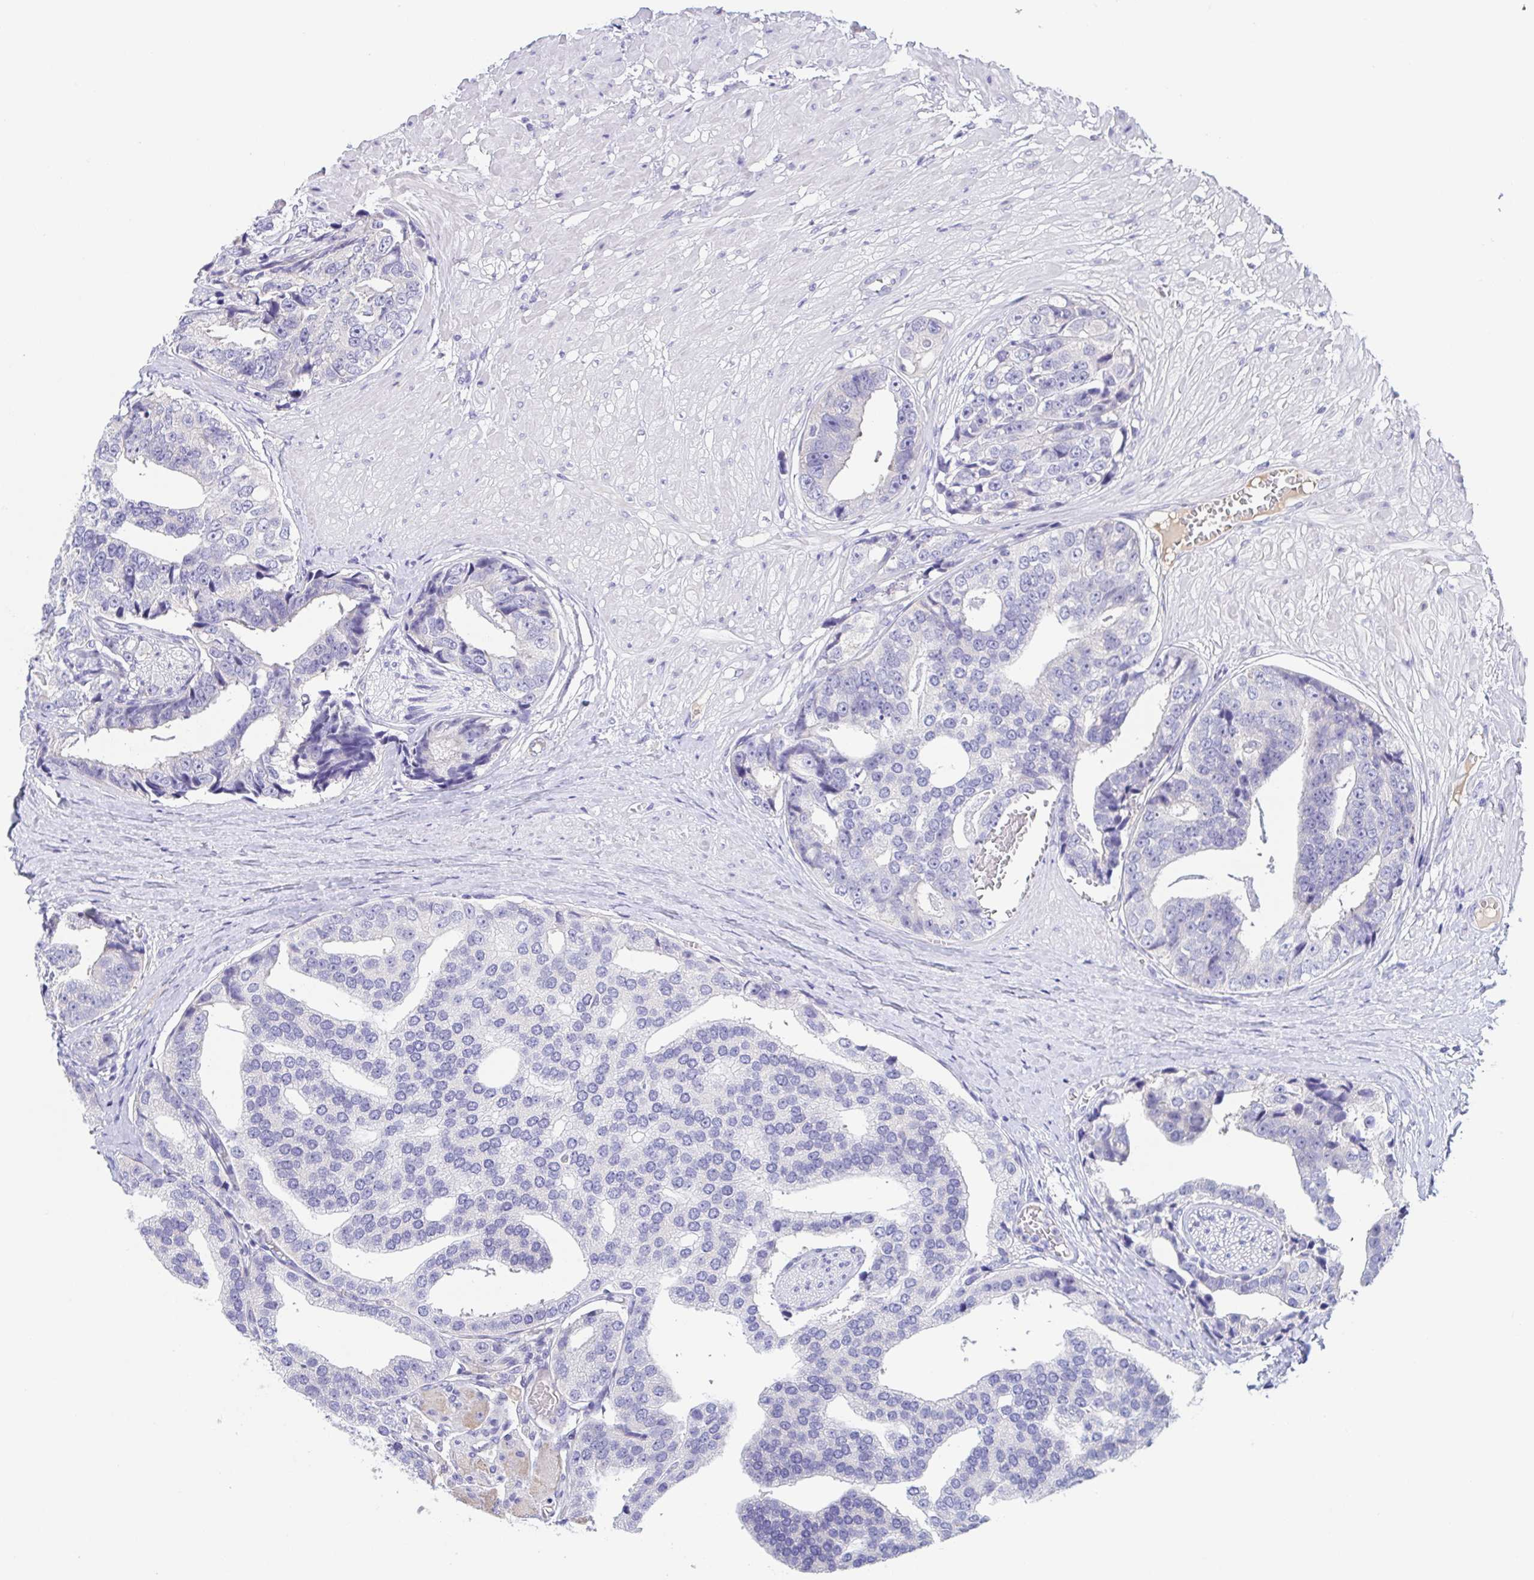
{"staining": {"intensity": "negative", "quantity": "none", "location": "none"}, "tissue": "prostate cancer", "cell_type": "Tumor cells", "image_type": "cancer", "snomed": [{"axis": "morphology", "description": "Adenocarcinoma, High grade"}, {"axis": "topography", "description": "Prostate"}], "caption": "Prostate cancer was stained to show a protein in brown. There is no significant expression in tumor cells.", "gene": "TREH", "patient": {"sex": "male", "age": 71}}